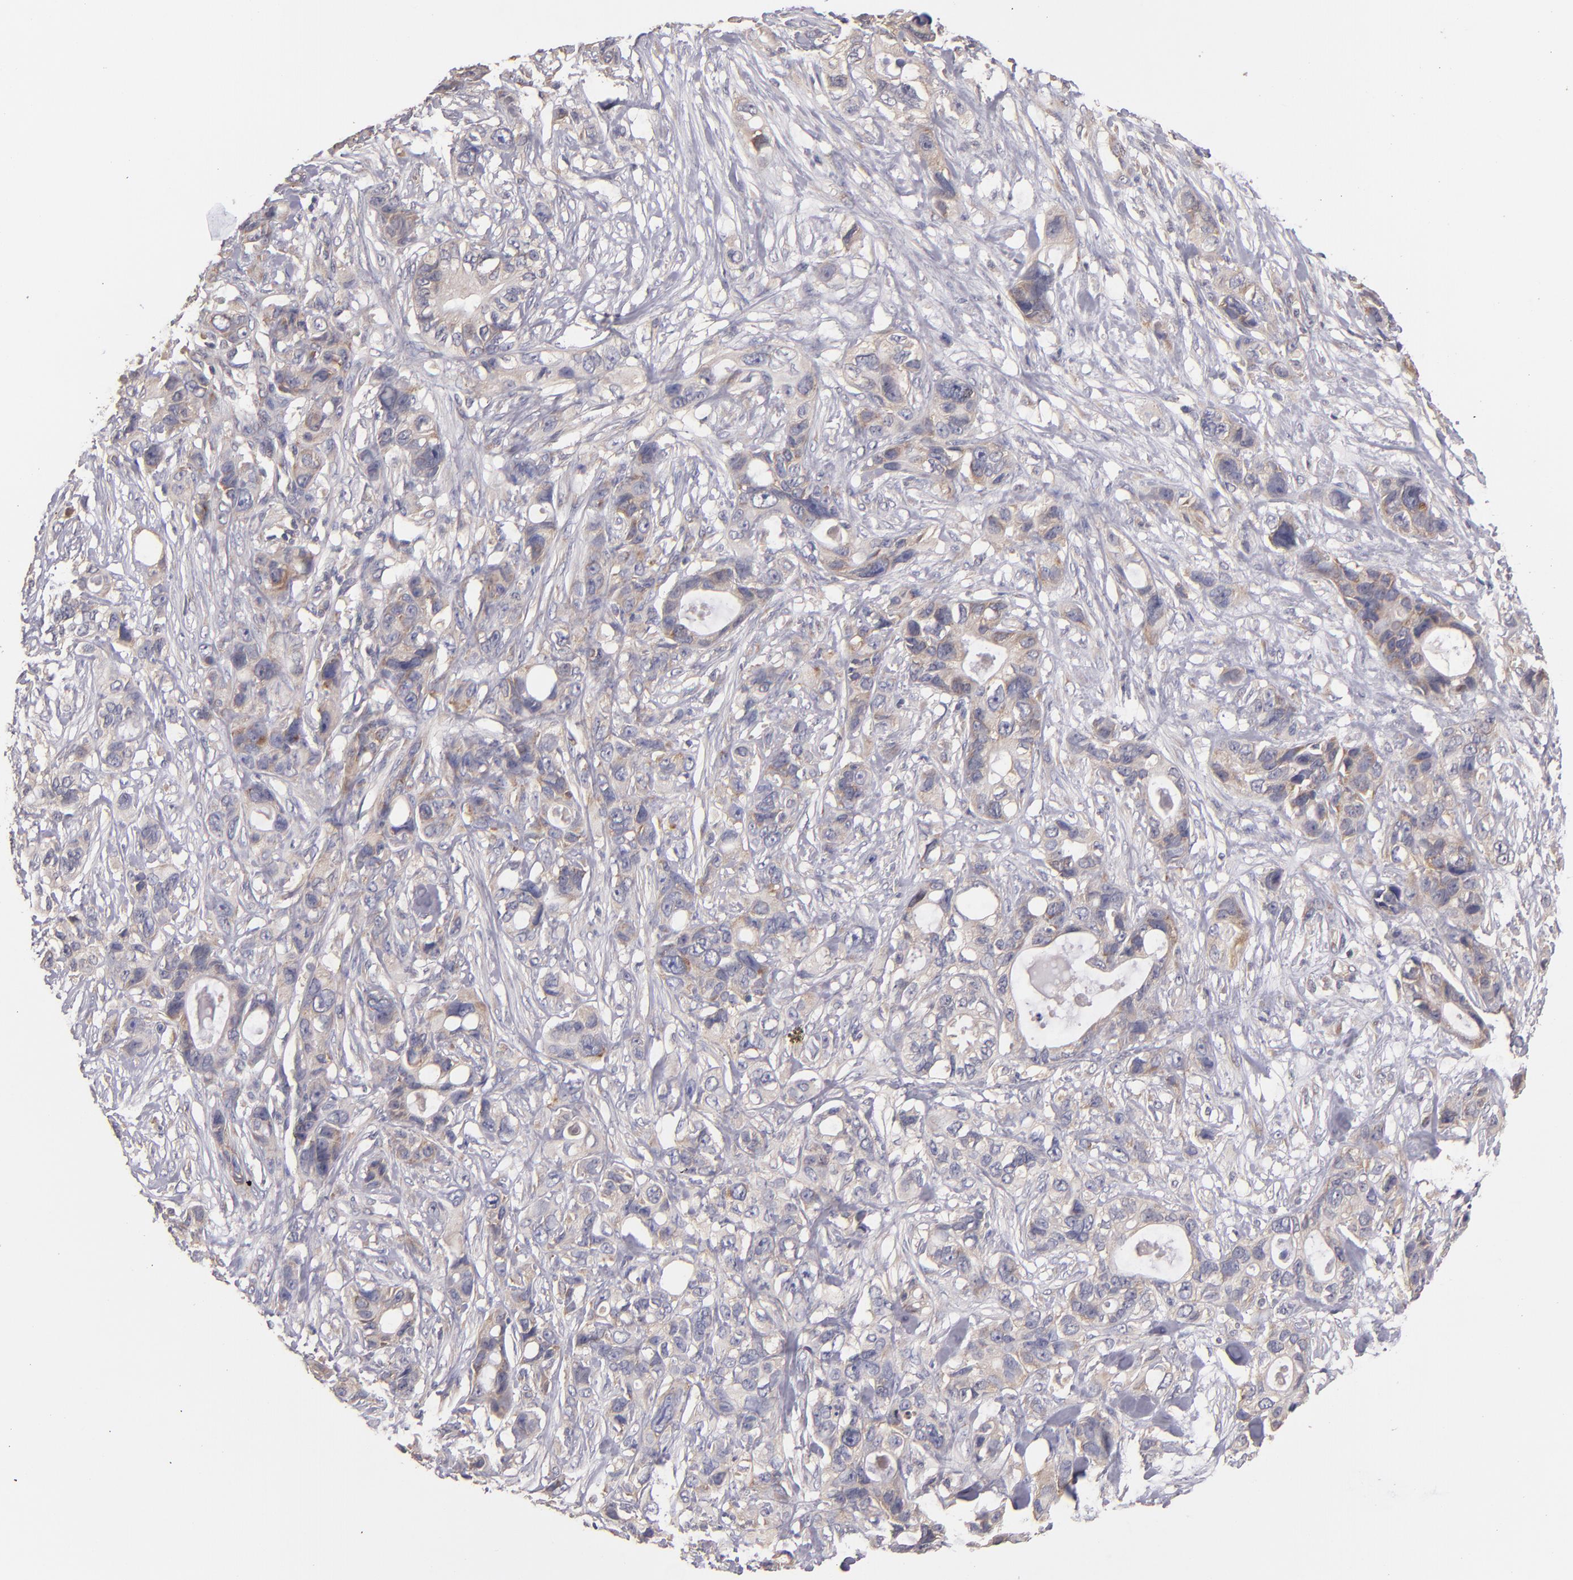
{"staining": {"intensity": "weak", "quantity": "25%-75%", "location": "cytoplasmic/membranous"}, "tissue": "stomach cancer", "cell_type": "Tumor cells", "image_type": "cancer", "snomed": [{"axis": "morphology", "description": "Adenocarcinoma, NOS"}, {"axis": "topography", "description": "Stomach, upper"}], "caption": "Immunohistochemical staining of stomach cancer (adenocarcinoma) reveals low levels of weak cytoplasmic/membranous expression in about 25%-75% of tumor cells. The staining is performed using DAB (3,3'-diaminobenzidine) brown chromogen to label protein expression. The nuclei are counter-stained blue using hematoxylin.", "gene": "UPF3B", "patient": {"sex": "male", "age": 47}}